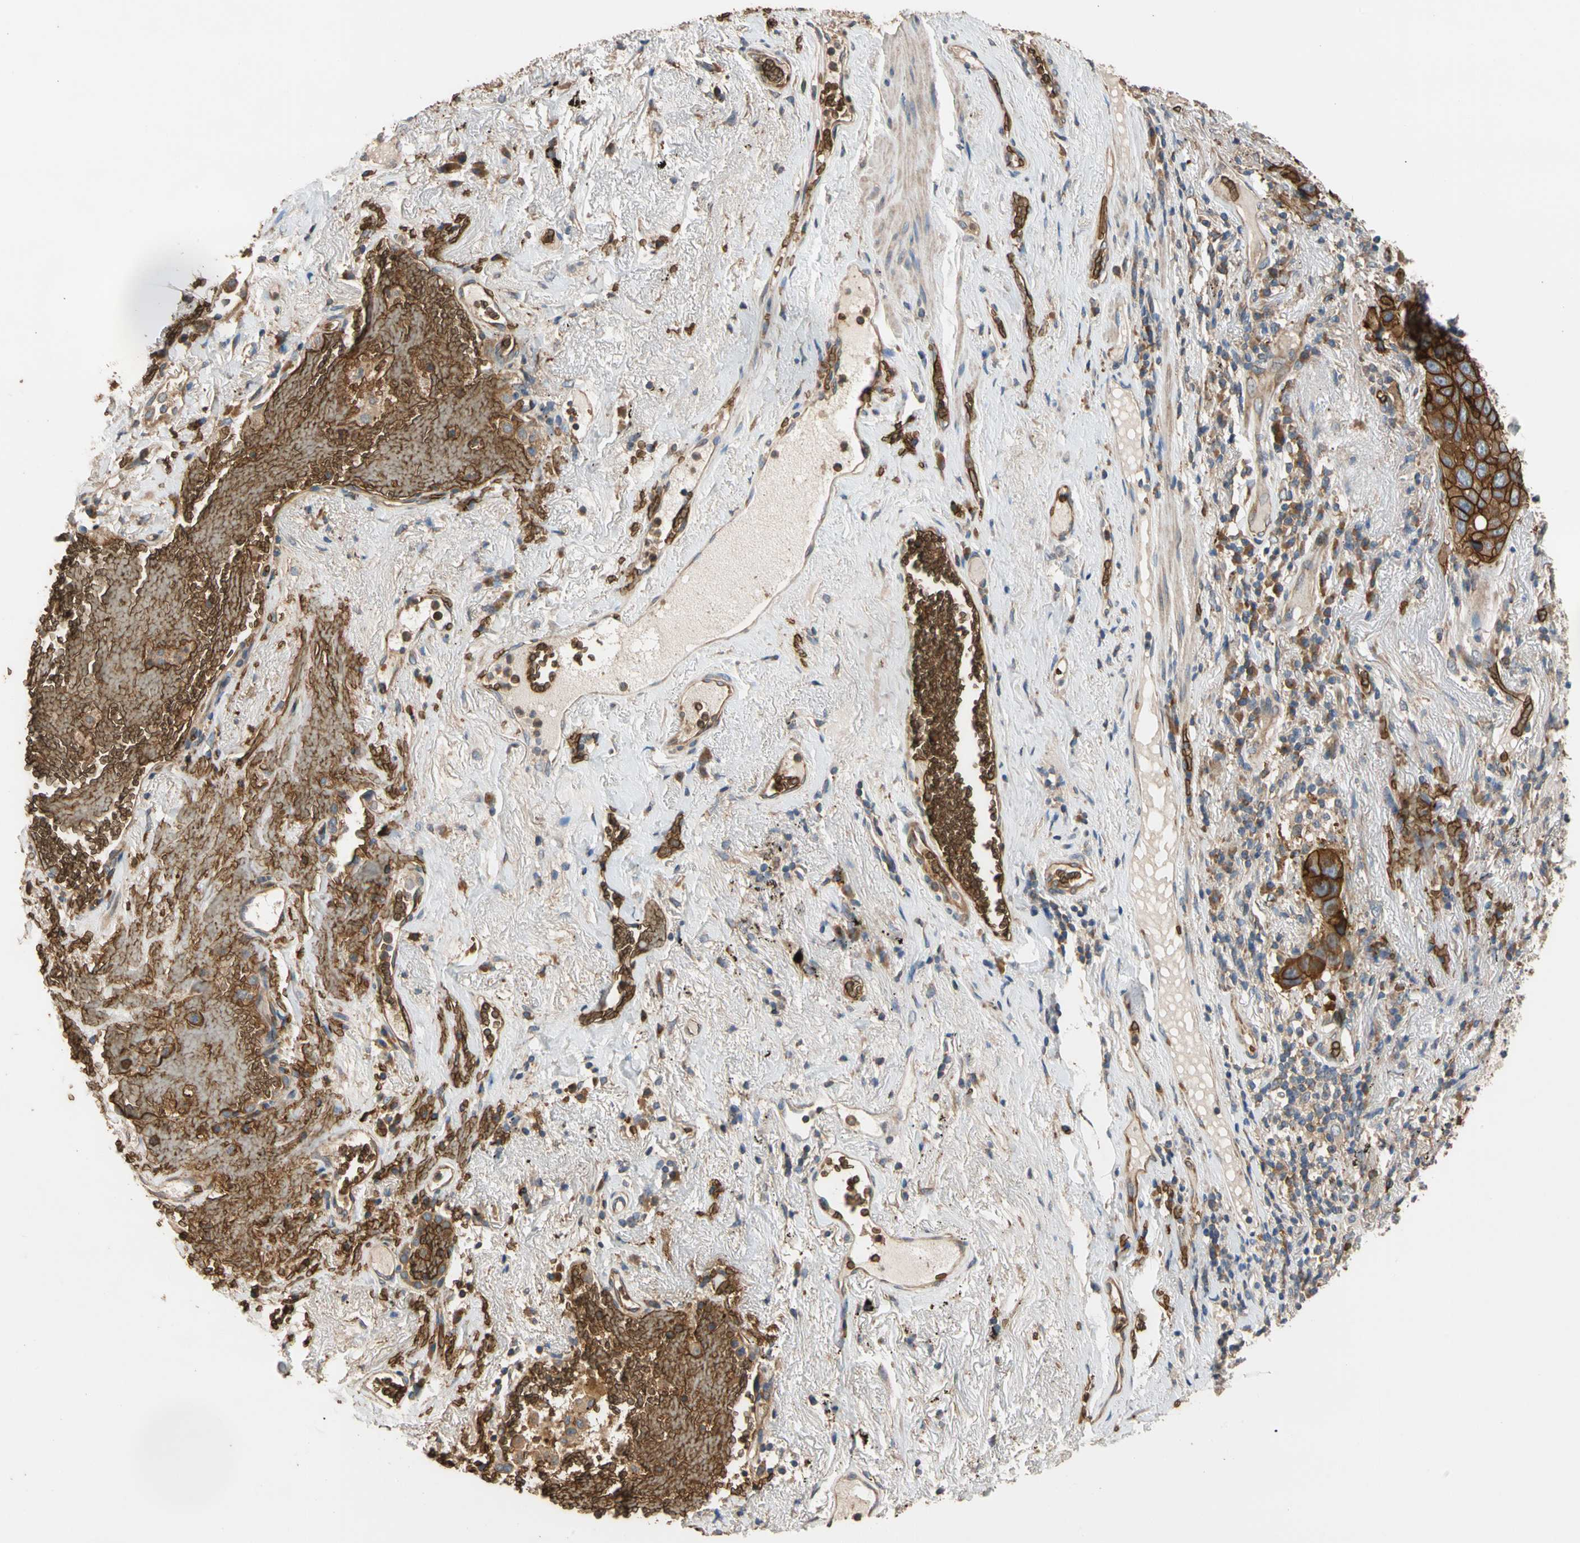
{"staining": {"intensity": "strong", "quantity": ">75%", "location": "cytoplasmic/membranous"}, "tissue": "lung cancer", "cell_type": "Tumor cells", "image_type": "cancer", "snomed": [{"axis": "morphology", "description": "Squamous cell carcinoma, NOS"}, {"axis": "topography", "description": "Lung"}], "caption": "DAB immunohistochemical staining of human lung cancer displays strong cytoplasmic/membranous protein staining in approximately >75% of tumor cells.", "gene": "RIOK2", "patient": {"sex": "male", "age": 57}}